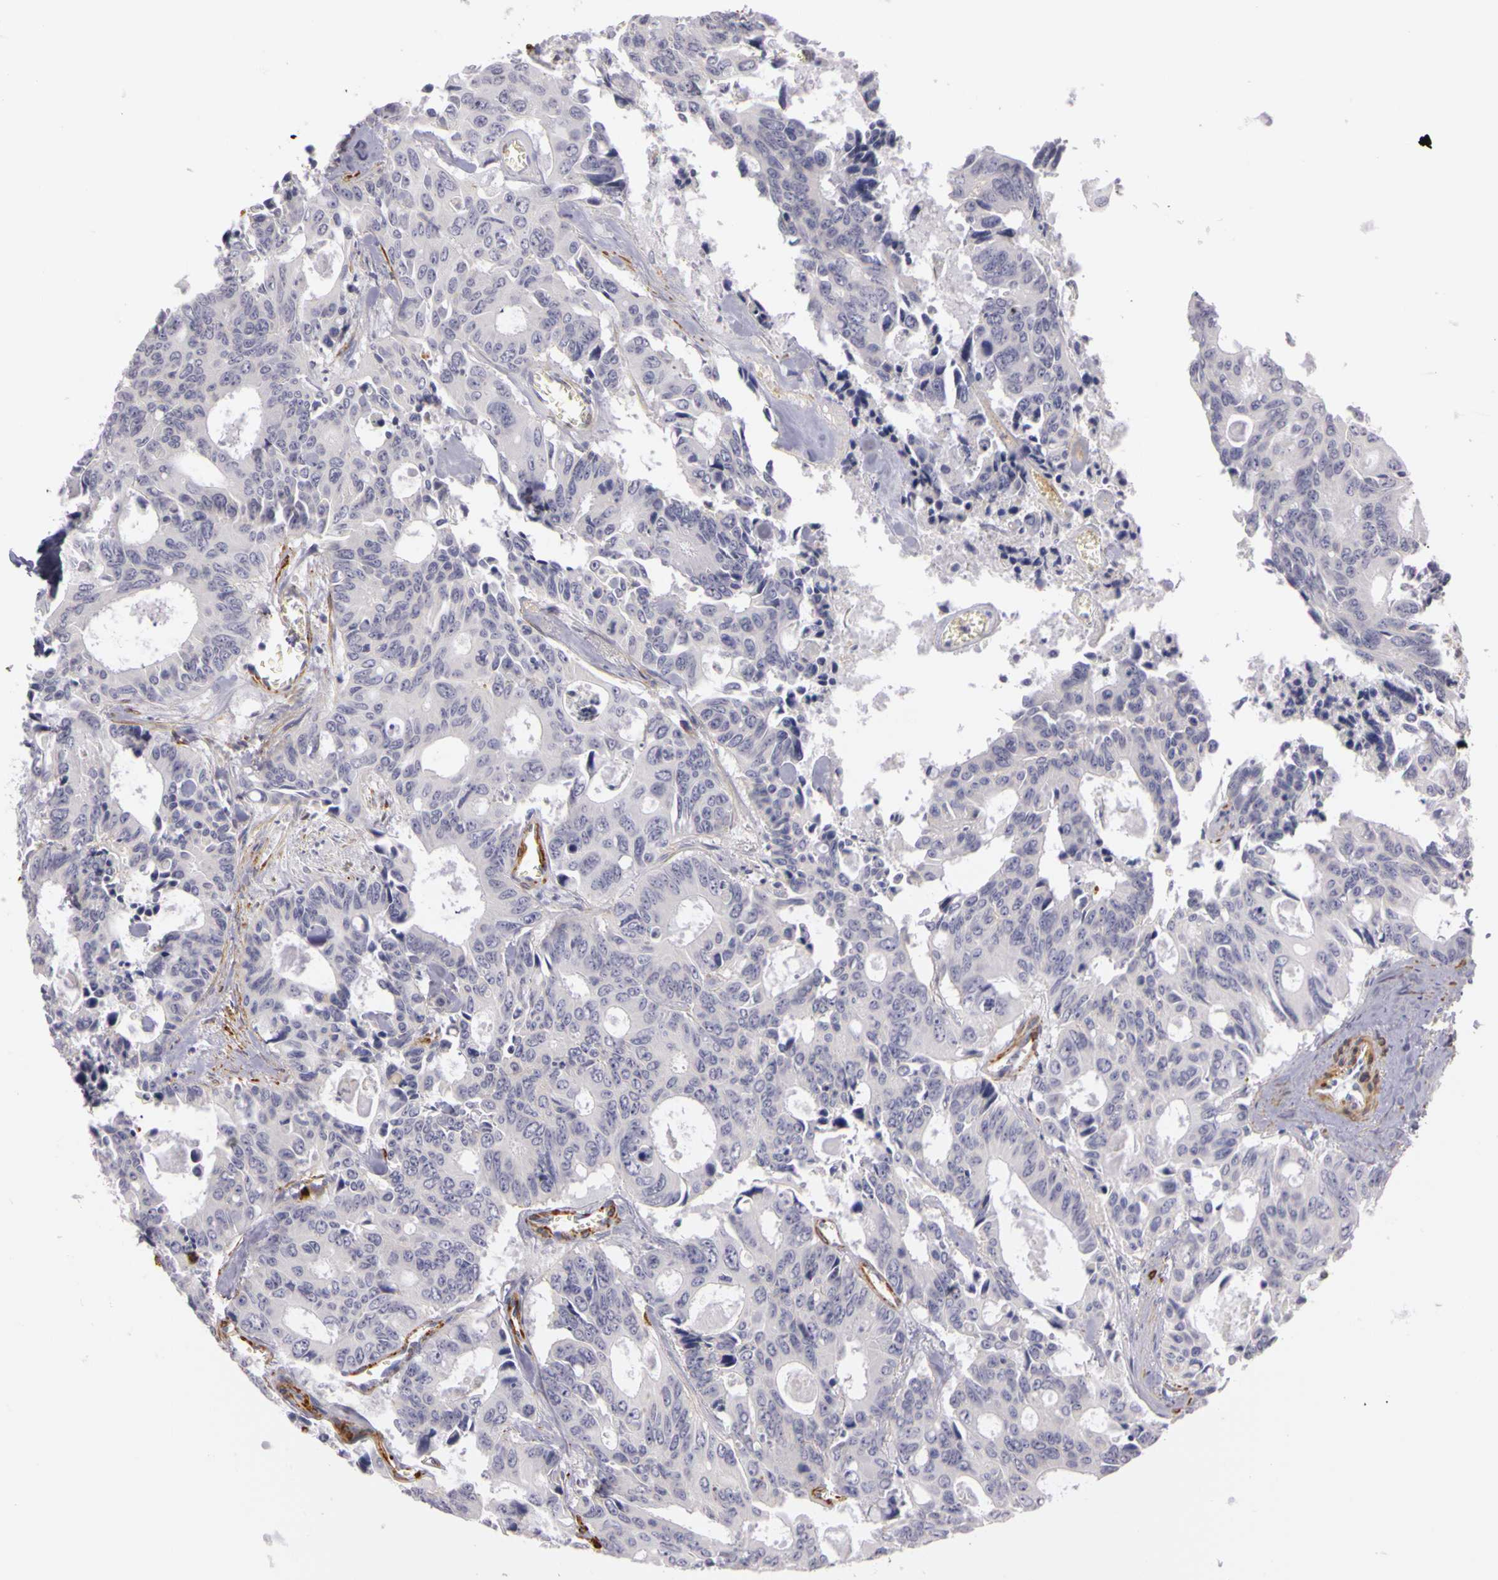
{"staining": {"intensity": "negative", "quantity": "none", "location": "none"}, "tissue": "colorectal cancer", "cell_type": "Tumor cells", "image_type": "cancer", "snomed": [{"axis": "morphology", "description": "Adenocarcinoma, NOS"}, {"axis": "topography", "description": "Rectum"}], "caption": "Immunohistochemistry of adenocarcinoma (colorectal) exhibits no expression in tumor cells. (DAB immunohistochemistry (IHC) visualized using brightfield microscopy, high magnification).", "gene": "CNTN2", "patient": {"sex": "male", "age": 76}}